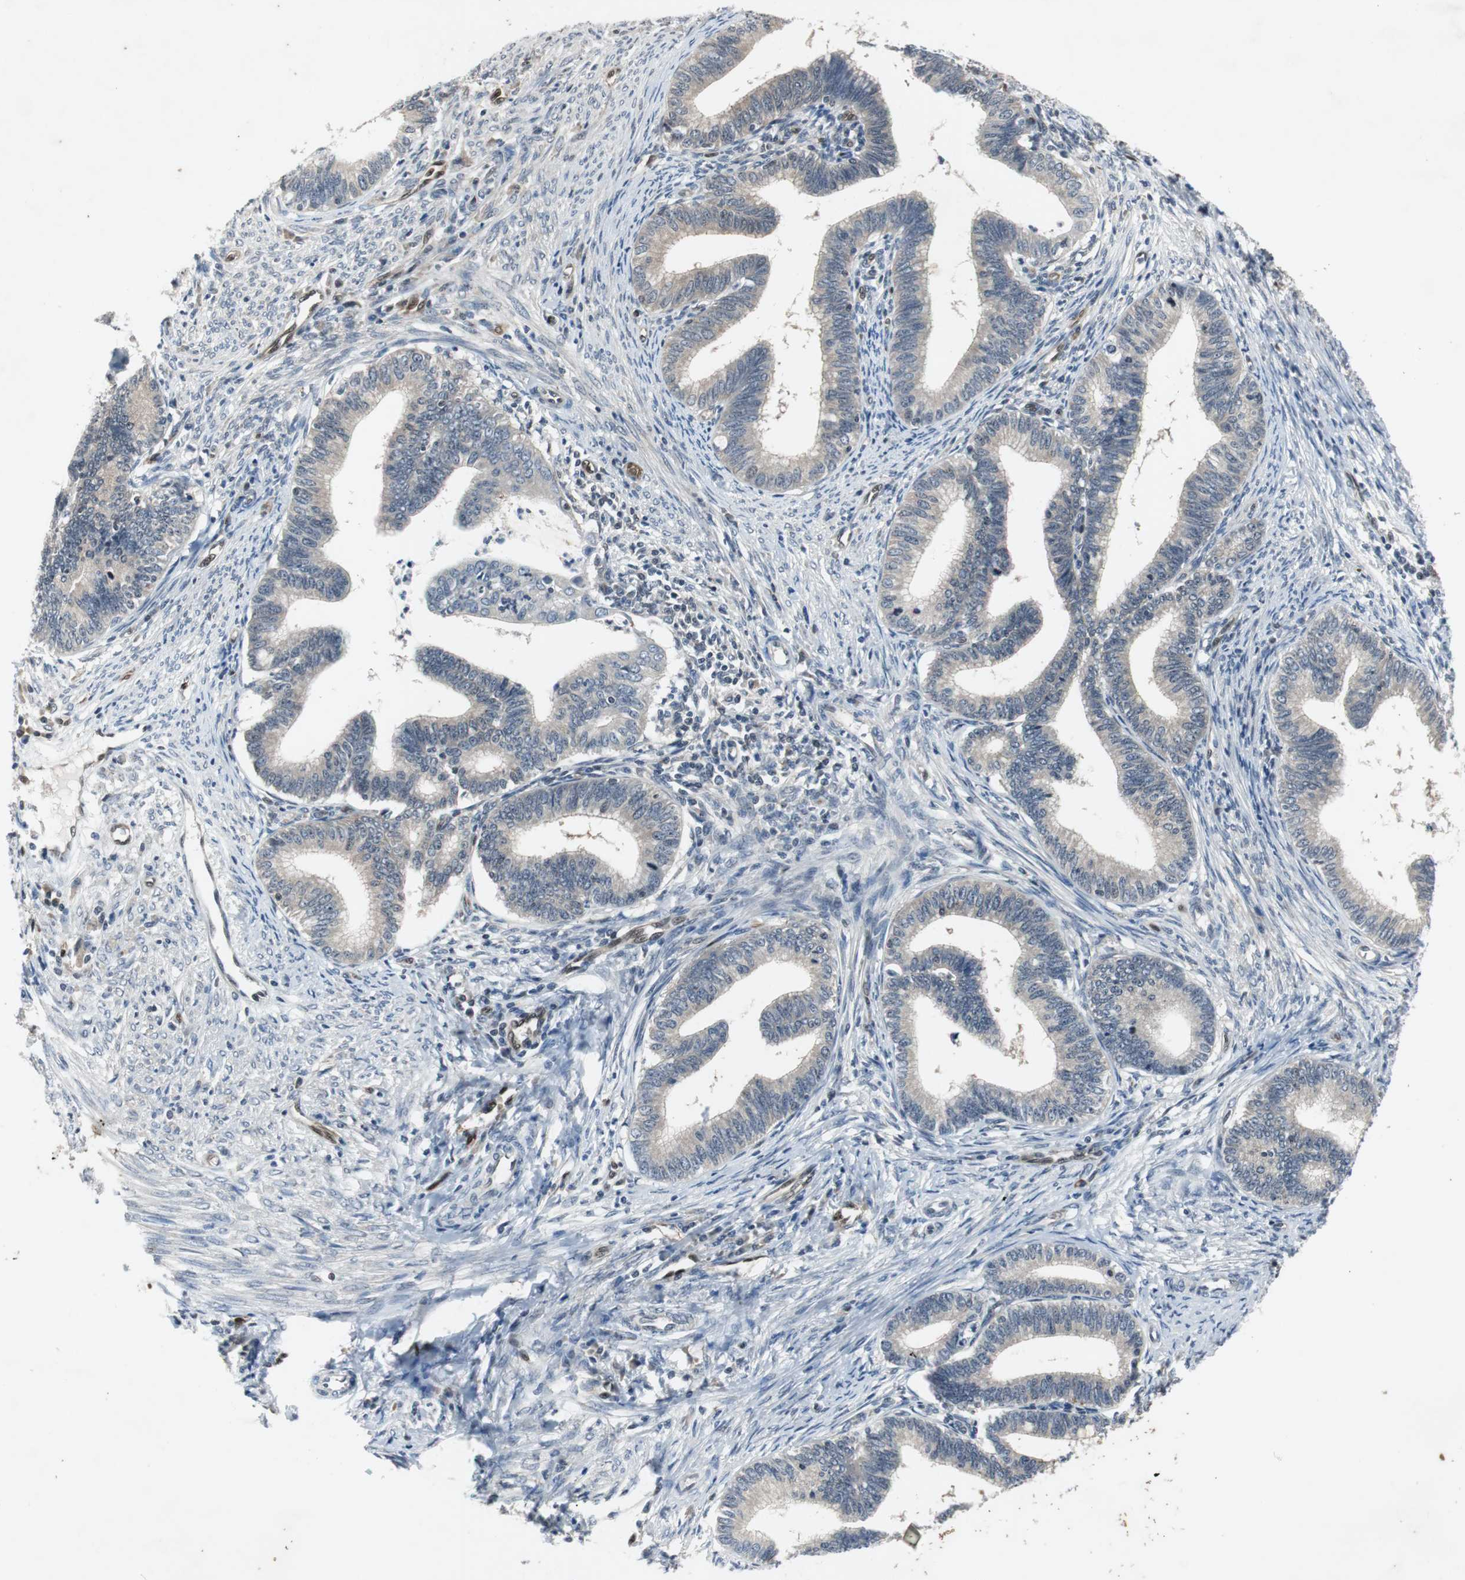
{"staining": {"intensity": "negative", "quantity": "none", "location": "none"}, "tissue": "cervical cancer", "cell_type": "Tumor cells", "image_type": "cancer", "snomed": [{"axis": "morphology", "description": "Adenocarcinoma, NOS"}, {"axis": "topography", "description": "Cervix"}], "caption": "Cervical adenocarcinoma was stained to show a protein in brown. There is no significant staining in tumor cells. (Brightfield microscopy of DAB immunohistochemistry (IHC) at high magnification).", "gene": "SMAD1", "patient": {"sex": "female", "age": 36}}